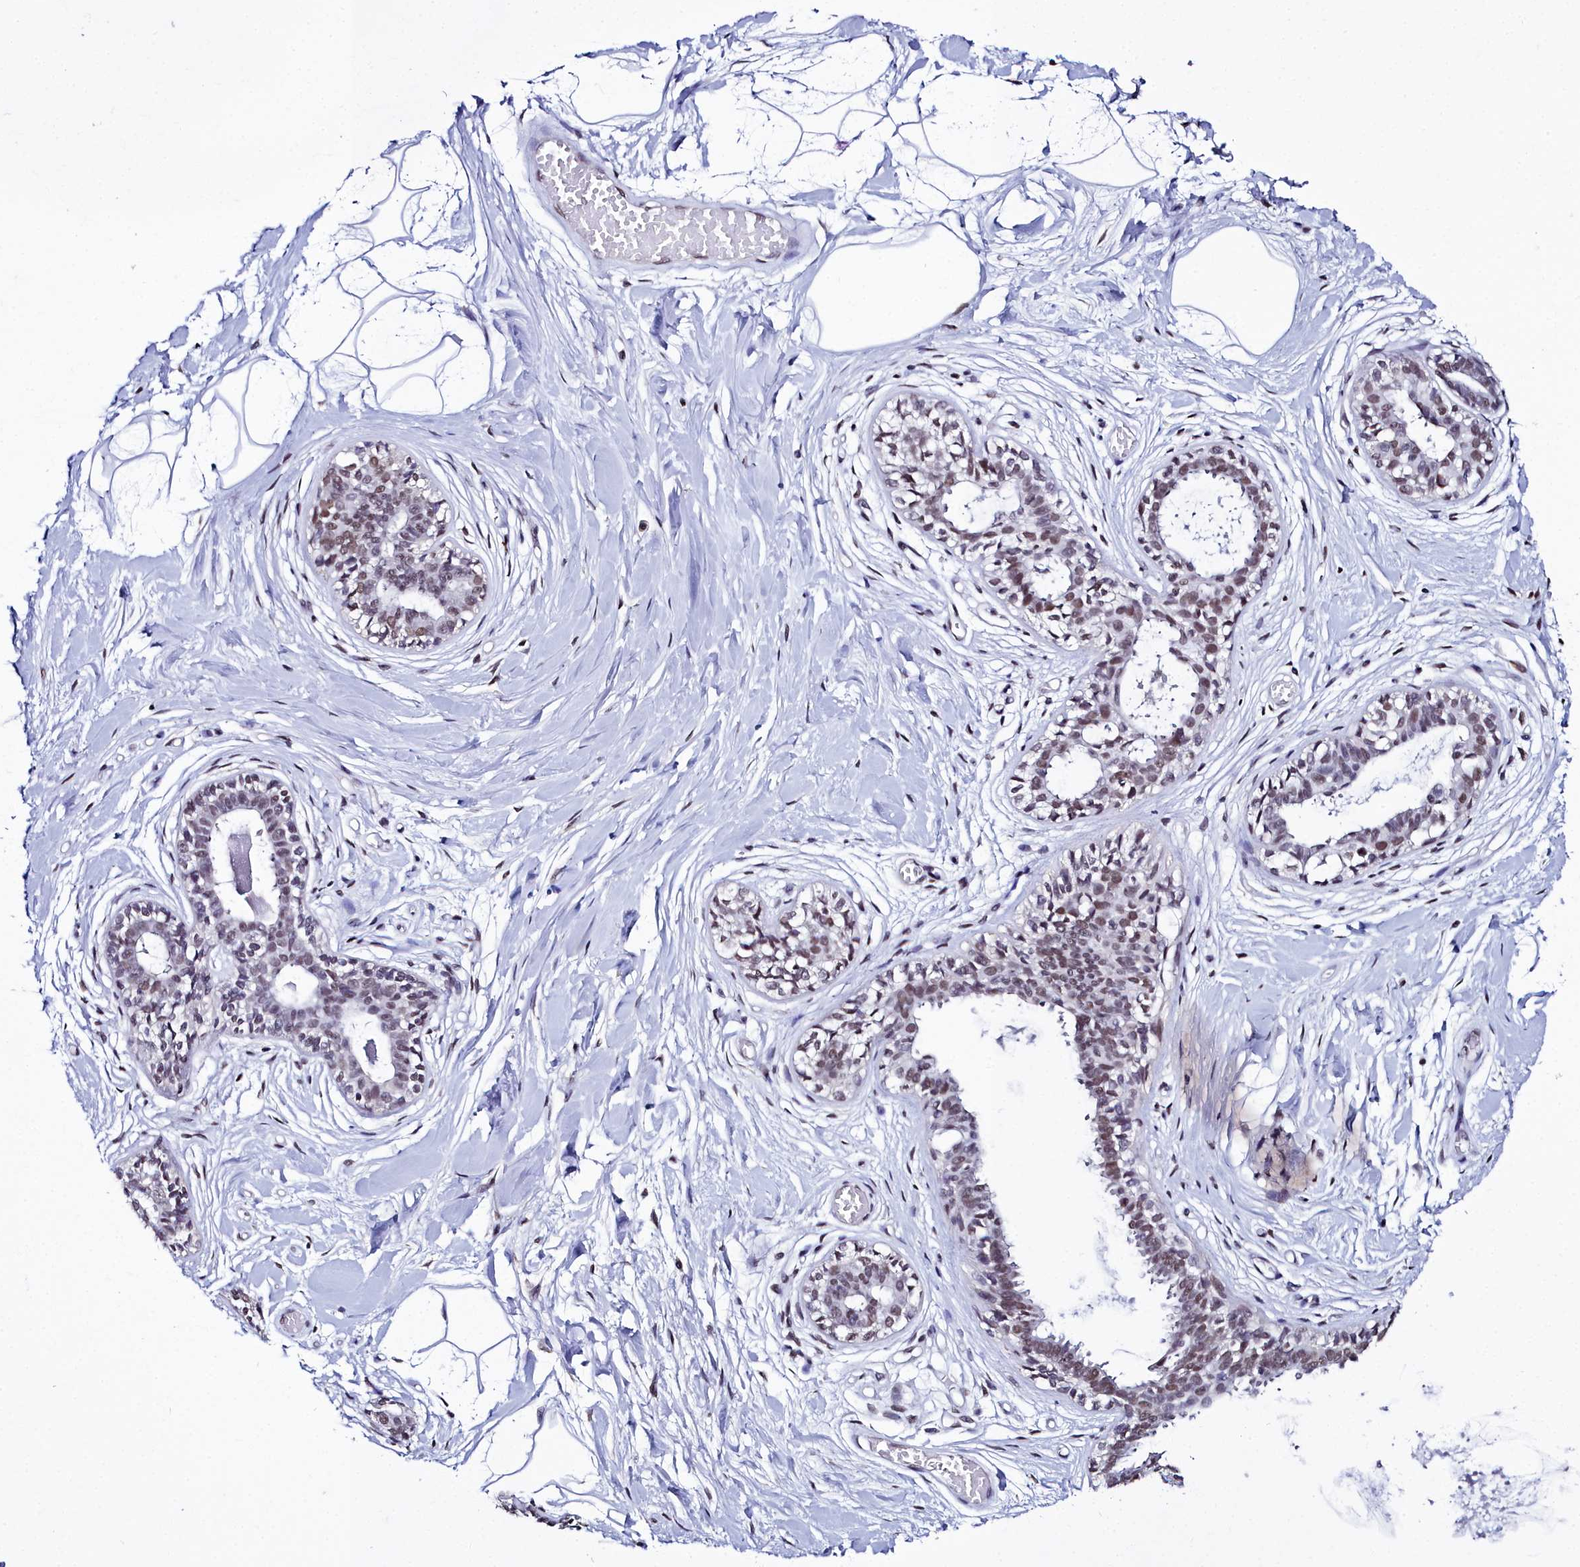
{"staining": {"intensity": "negative", "quantity": "none", "location": "none"}, "tissue": "breast", "cell_type": "Adipocytes", "image_type": "normal", "snomed": [{"axis": "morphology", "description": "Normal tissue, NOS"}, {"axis": "topography", "description": "Breast"}], "caption": "An IHC histopathology image of unremarkable breast is shown. There is no staining in adipocytes of breast. (DAB (3,3'-diaminobenzidine) IHC visualized using brightfield microscopy, high magnification).", "gene": "CCDC97", "patient": {"sex": "female", "age": 45}}